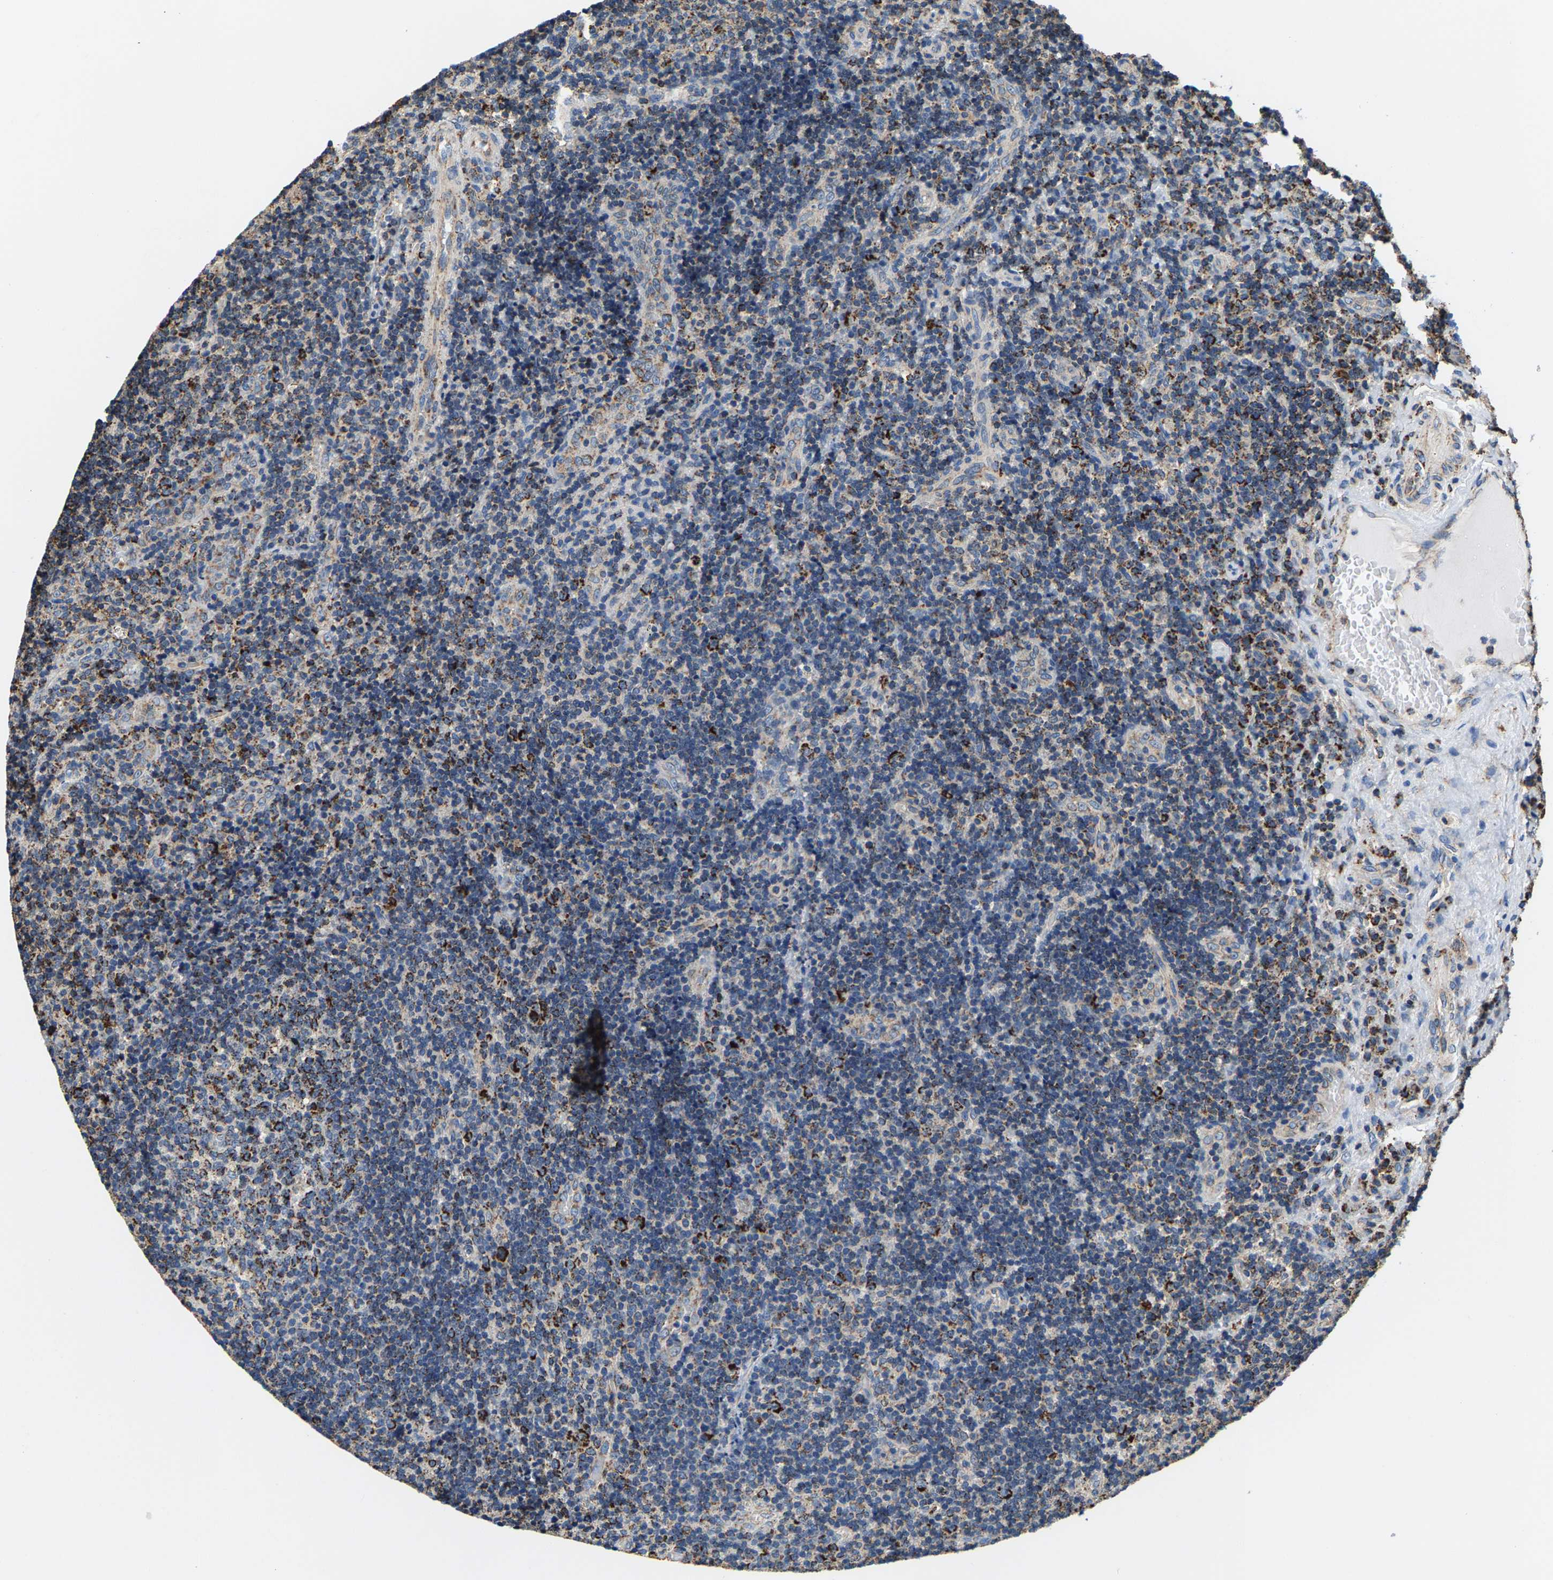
{"staining": {"intensity": "strong", "quantity": "25%-75%", "location": "cytoplasmic/membranous"}, "tissue": "lymphoma", "cell_type": "Tumor cells", "image_type": "cancer", "snomed": [{"axis": "morphology", "description": "Malignant lymphoma, non-Hodgkin's type, High grade"}, {"axis": "topography", "description": "Tonsil"}], "caption": "A photomicrograph showing strong cytoplasmic/membranous positivity in approximately 25%-75% of tumor cells in lymphoma, as visualized by brown immunohistochemical staining.", "gene": "SHMT2", "patient": {"sex": "female", "age": 36}}